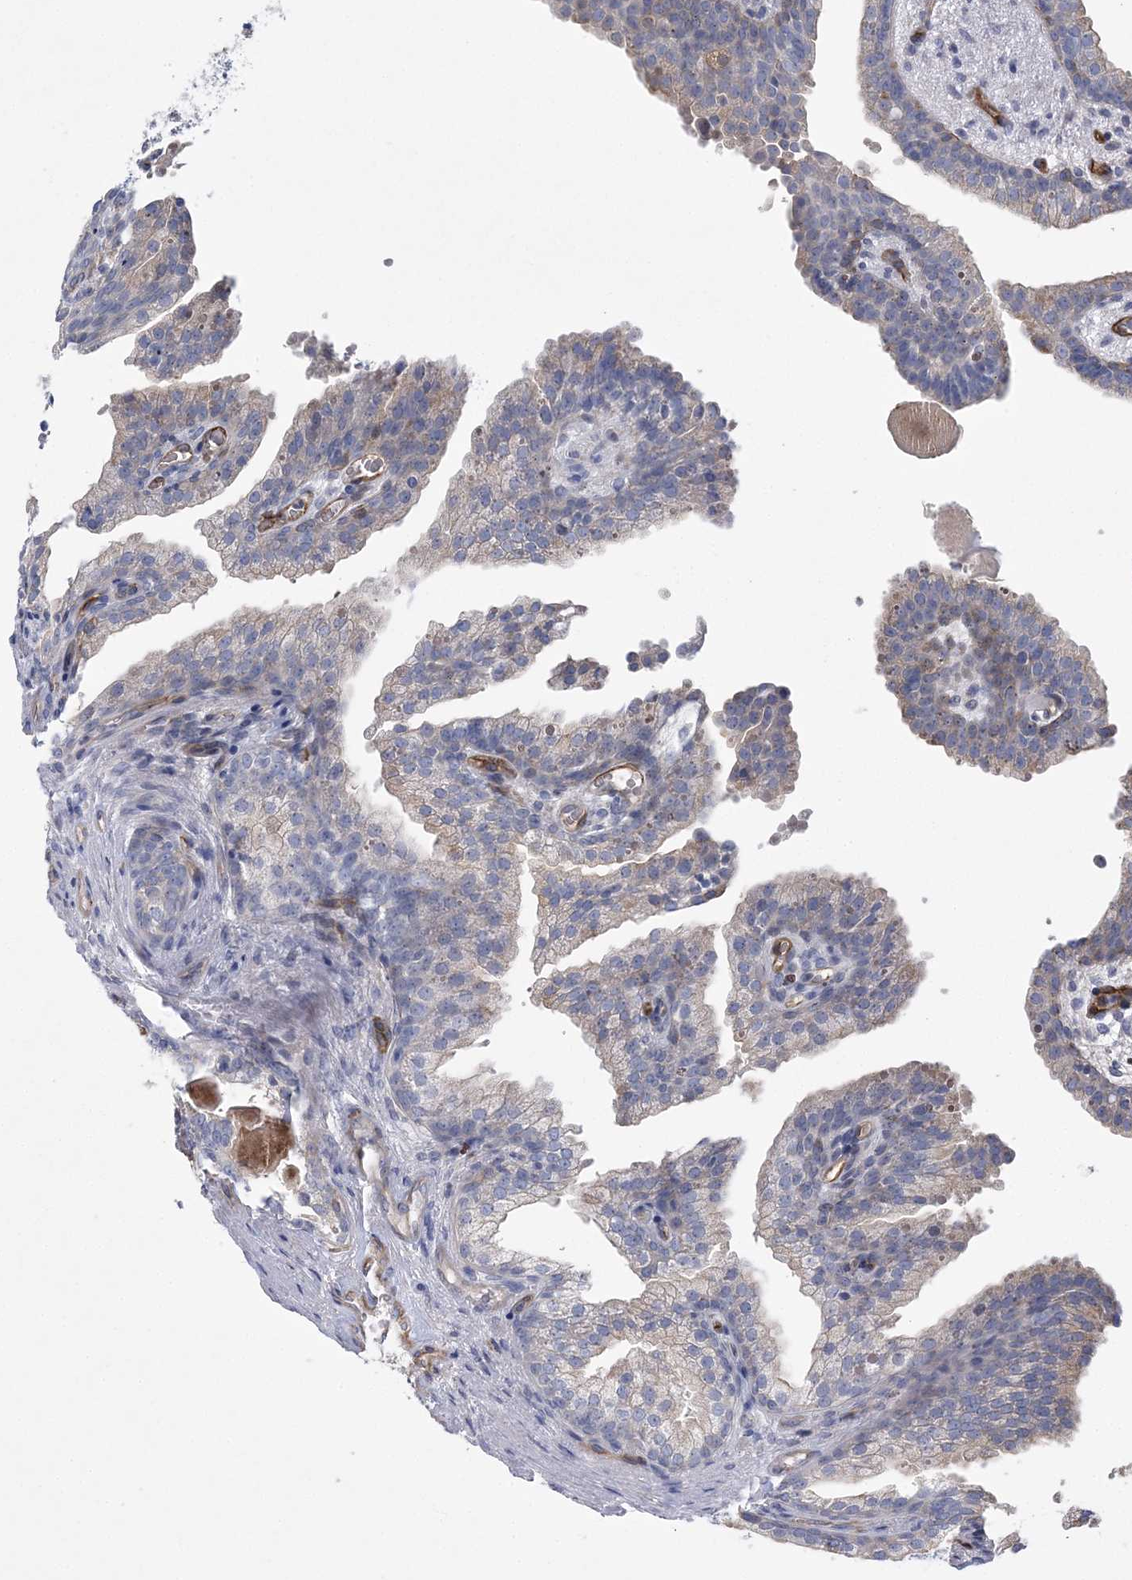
{"staining": {"intensity": "weak", "quantity": "<25%", "location": "cytoplasmic/membranous"}, "tissue": "prostate cancer", "cell_type": "Tumor cells", "image_type": "cancer", "snomed": [{"axis": "morphology", "description": "Adenocarcinoma, High grade"}, {"axis": "topography", "description": "Prostate"}], "caption": "High-grade adenocarcinoma (prostate) was stained to show a protein in brown. There is no significant expression in tumor cells. Nuclei are stained in blue.", "gene": "CALN1", "patient": {"sex": "male", "age": 62}}